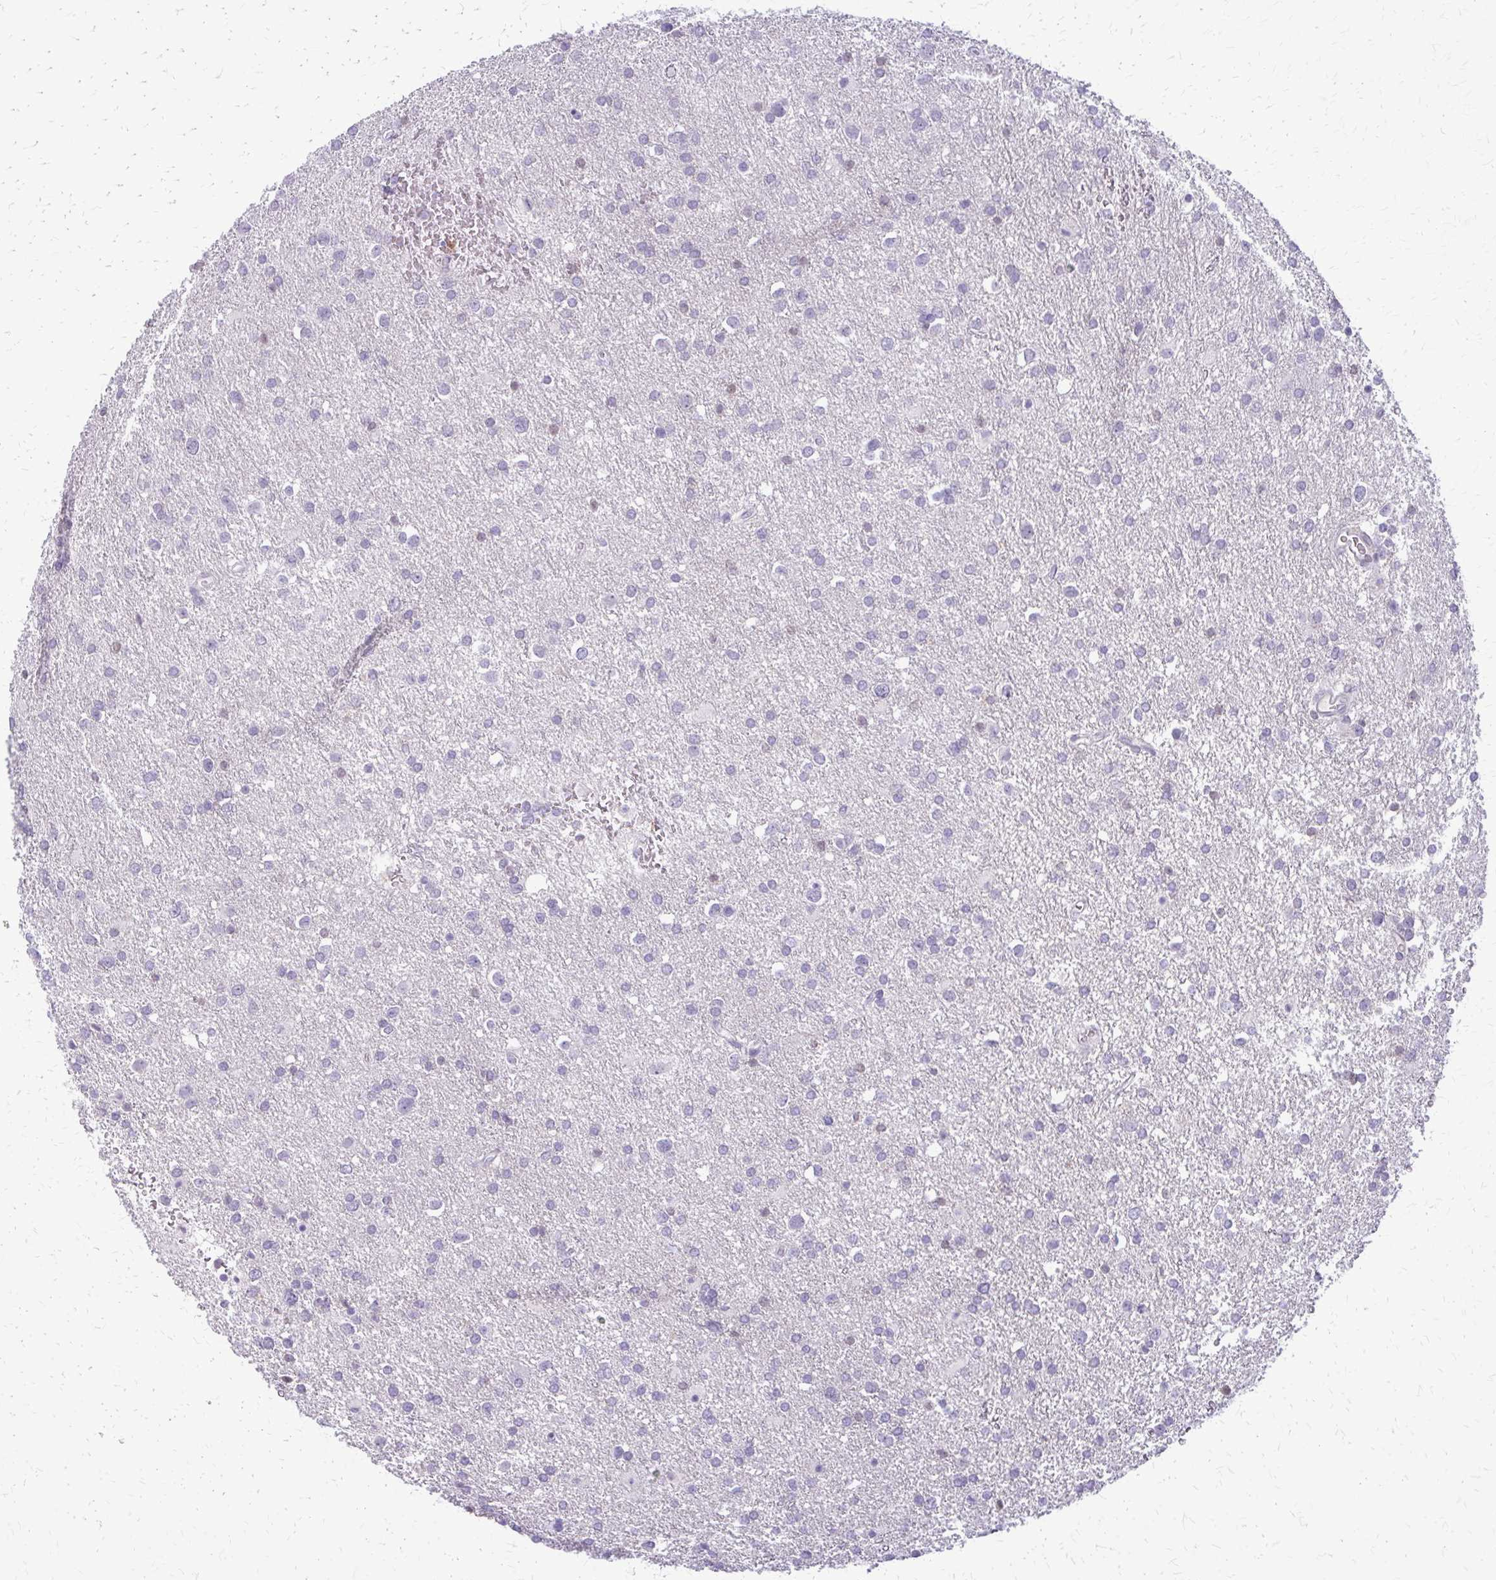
{"staining": {"intensity": "negative", "quantity": "none", "location": "none"}, "tissue": "glioma", "cell_type": "Tumor cells", "image_type": "cancer", "snomed": [{"axis": "morphology", "description": "Glioma, malignant, Low grade"}, {"axis": "topography", "description": "Brain"}], "caption": "Human glioma stained for a protein using IHC demonstrates no expression in tumor cells.", "gene": "GLRX", "patient": {"sex": "female", "age": 32}}